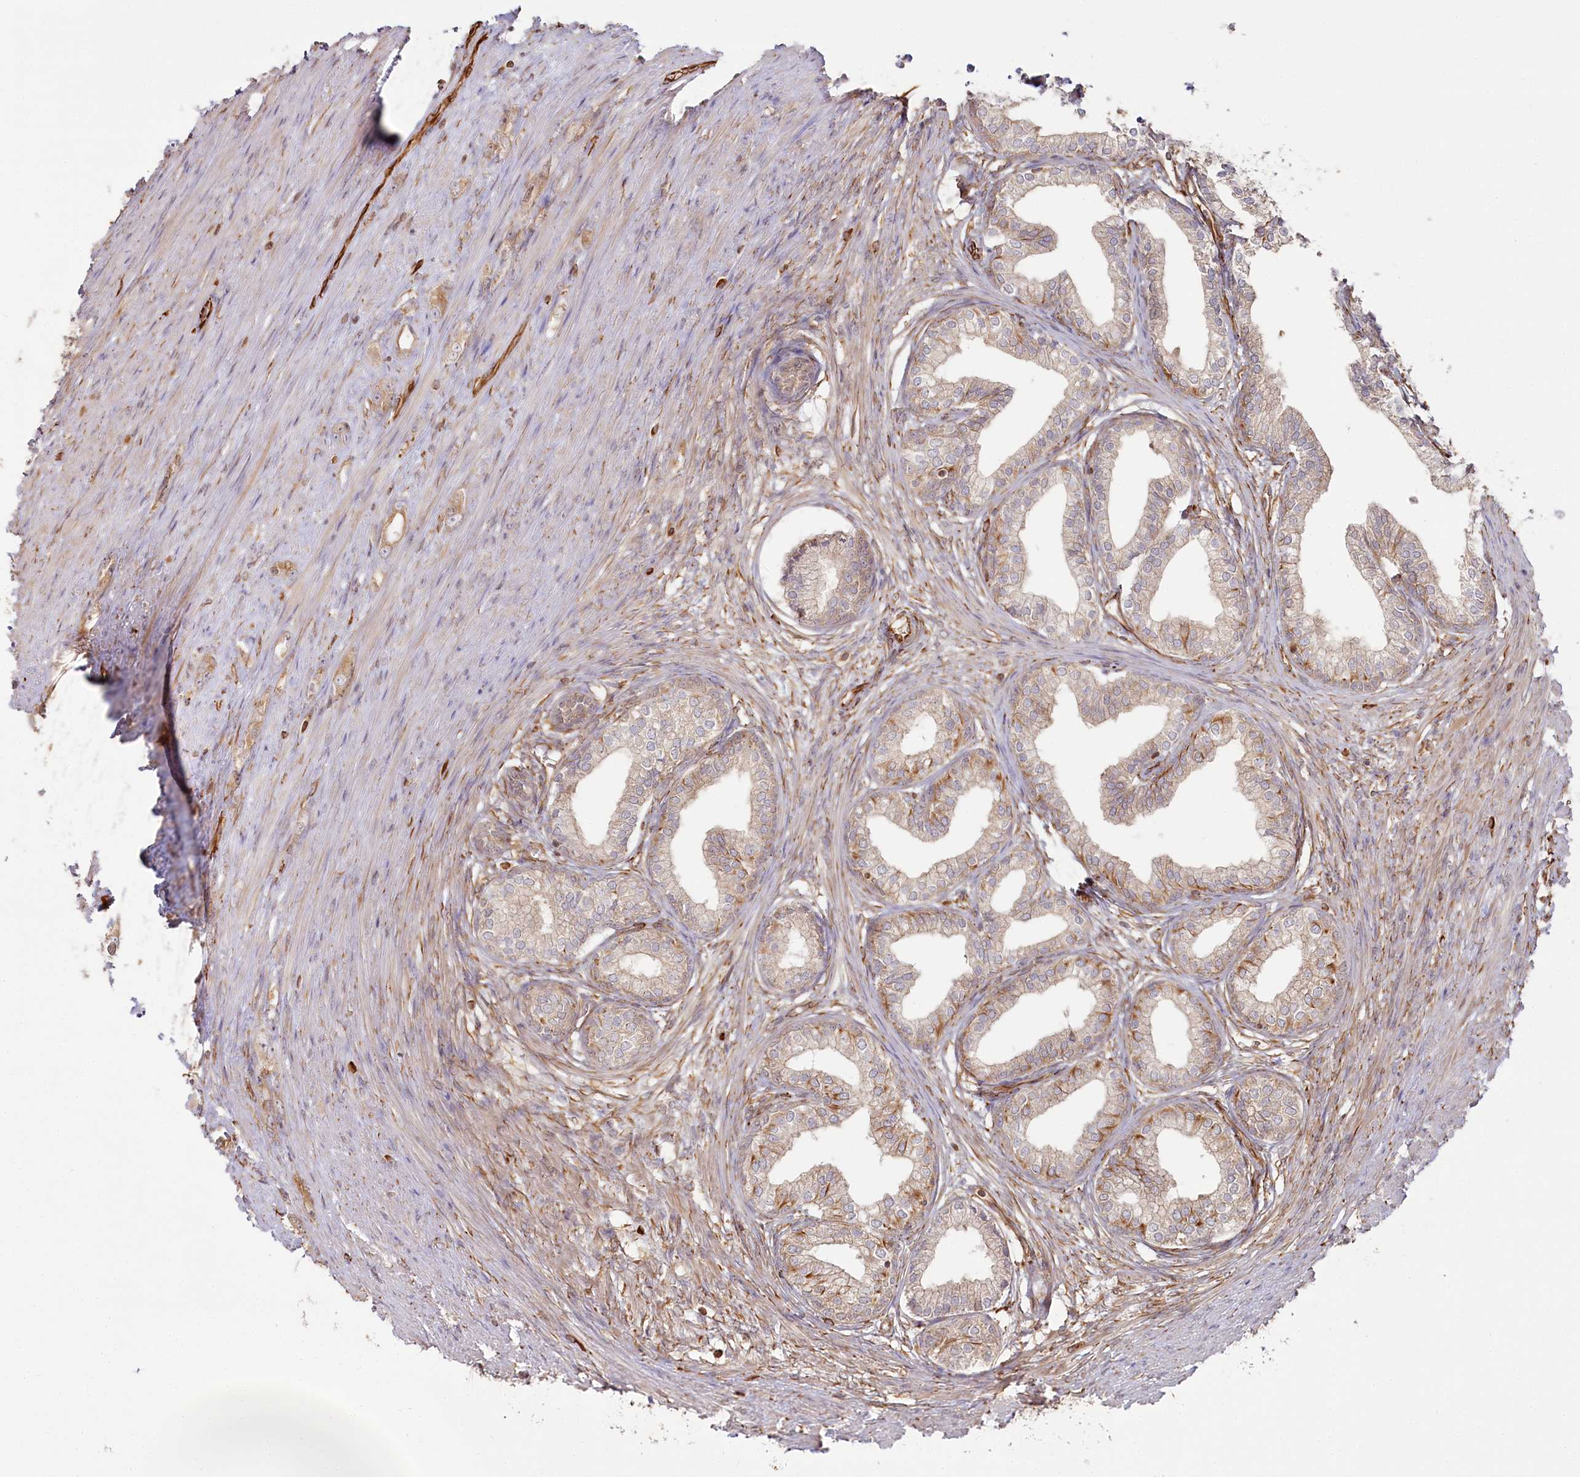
{"staining": {"intensity": "weak", "quantity": "<25%", "location": "cytoplasmic/membranous"}, "tissue": "prostate cancer", "cell_type": "Tumor cells", "image_type": "cancer", "snomed": [{"axis": "morphology", "description": "Adenocarcinoma, High grade"}, {"axis": "topography", "description": "Prostate"}], "caption": "The immunohistochemistry (IHC) histopathology image has no significant positivity in tumor cells of prostate cancer tissue.", "gene": "TTC1", "patient": {"sex": "male", "age": 63}}